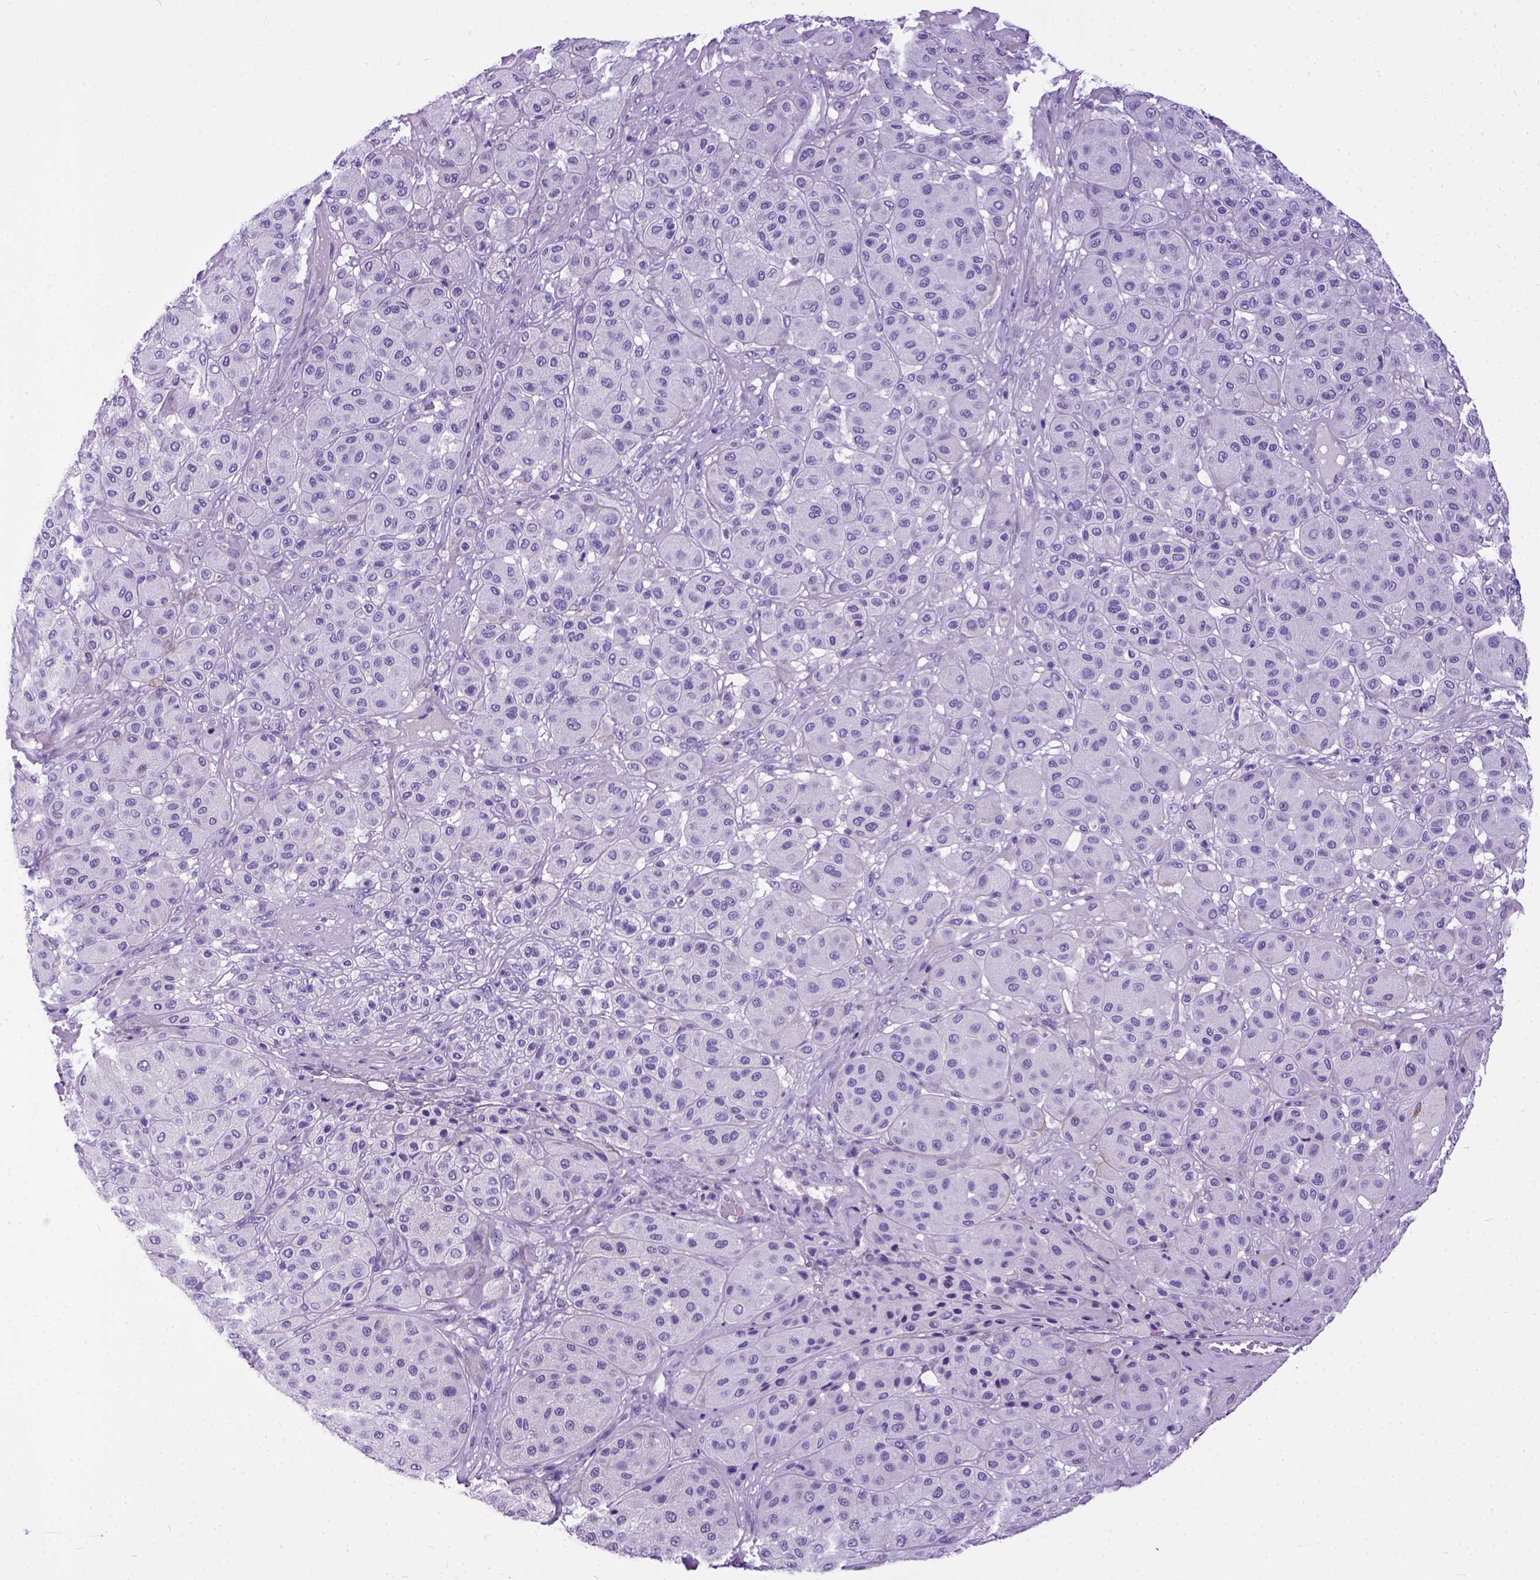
{"staining": {"intensity": "negative", "quantity": "none", "location": "none"}, "tissue": "melanoma", "cell_type": "Tumor cells", "image_type": "cancer", "snomed": [{"axis": "morphology", "description": "Malignant melanoma, Metastatic site"}, {"axis": "topography", "description": "Smooth muscle"}], "caption": "DAB immunohistochemical staining of melanoma reveals no significant staining in tumor cells.", "gene": "IGF2", "patient": {"sex": "male", "age": 41}}